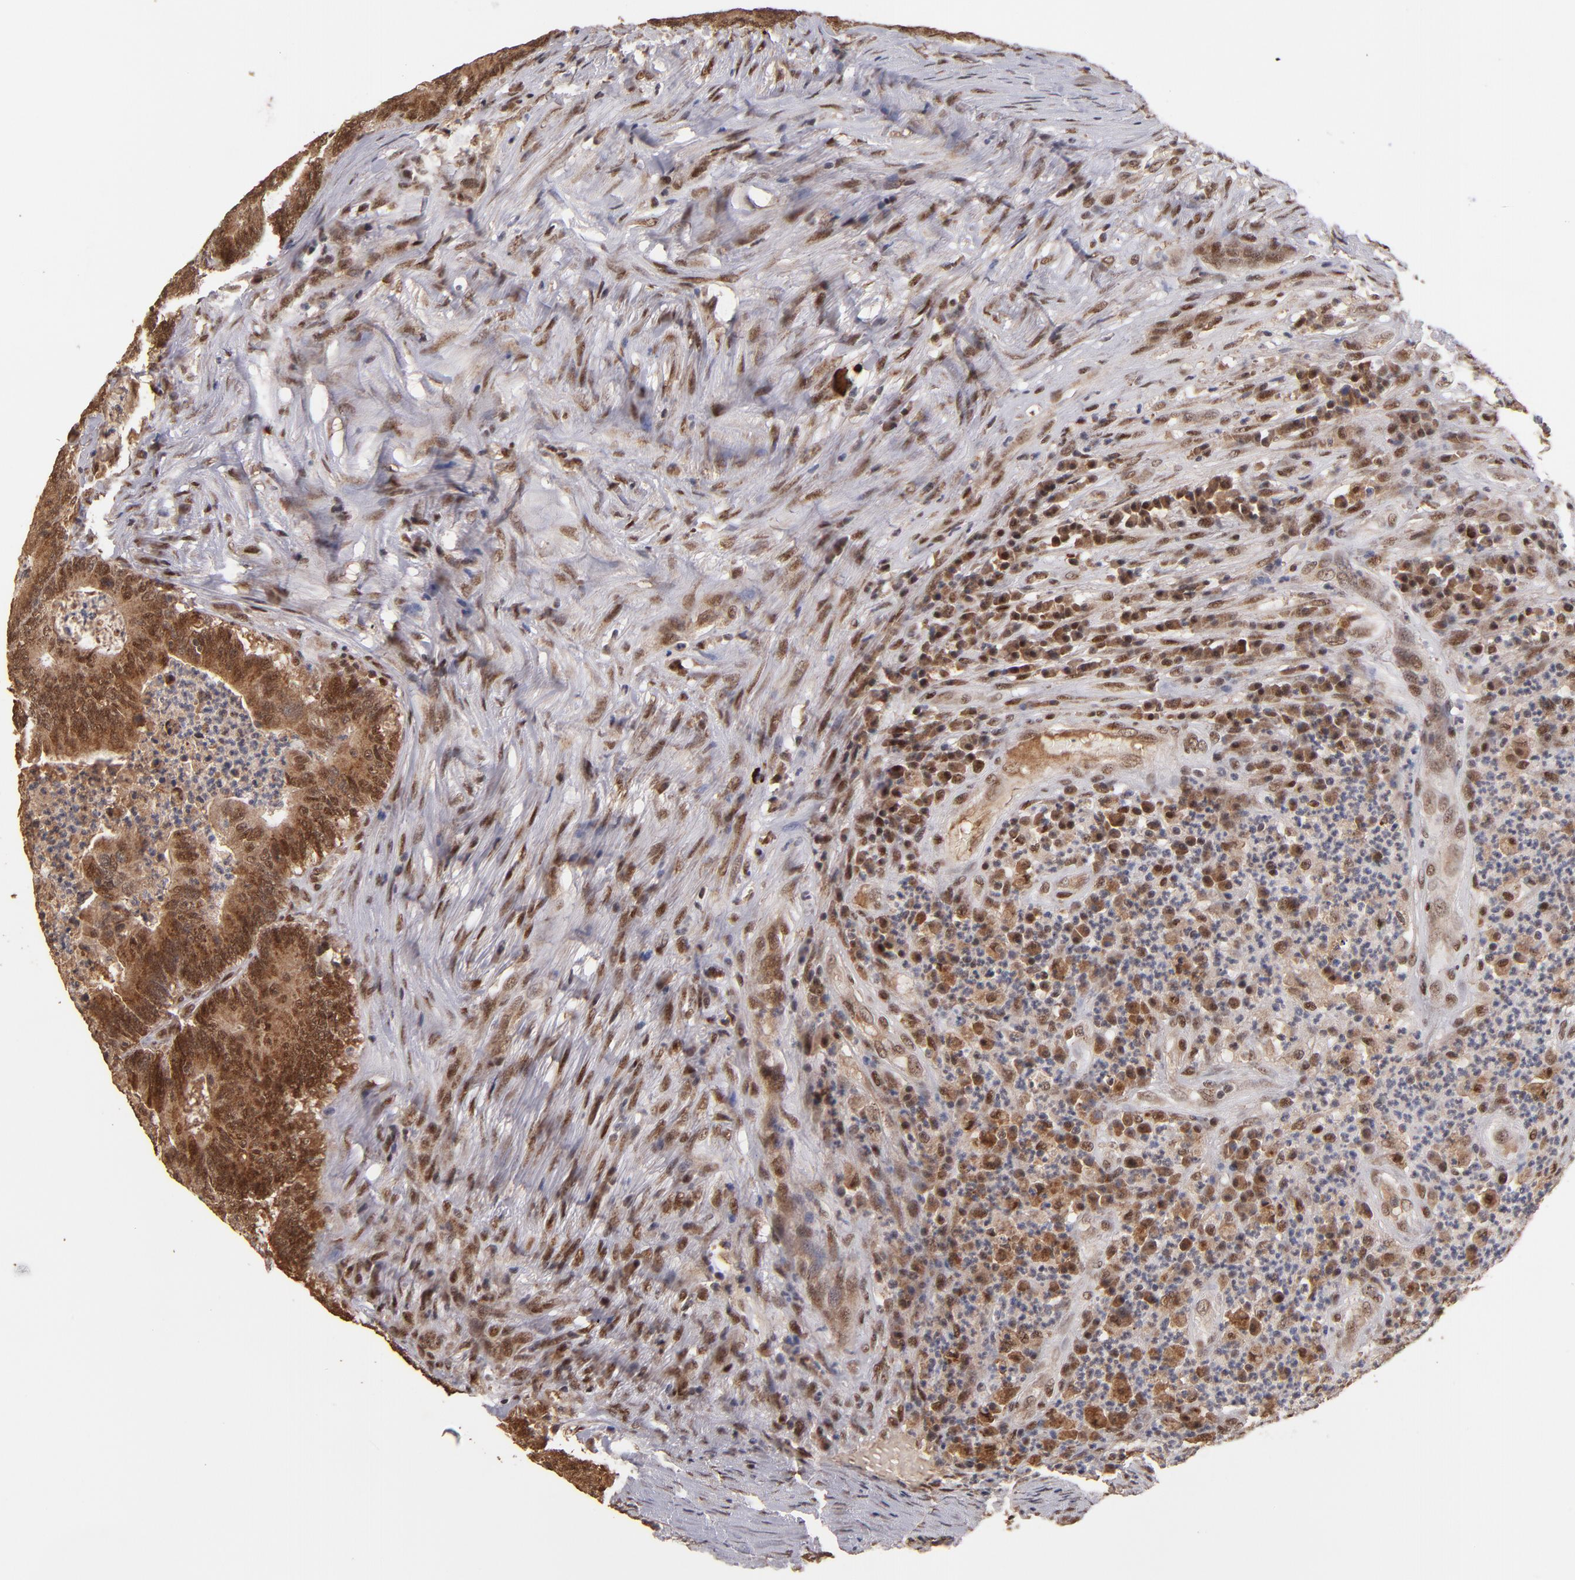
{"staining": {"intensity": "moderate", "quantity": ">75%", "location": "cytoplasmic/membranous,nuclear"}, "tissue": "colorectal cancer", "cell_type": "Tumor cells", "image_type": "cancer", "snomed": [{"axis": "morphology", "description": "Adenocarcinoma, NOS"}, {"axis": "topography", "description": "Colon"}], "caption": "Immunohistochemical staining of adenocarcinoma (colorectal) reveals medium levels of moderate cytoplasmic/membranous and nuclear expression in about >75% of tumor cells.", "gene": "EAPP", "patient": {"sex": "male", "age": 65}}